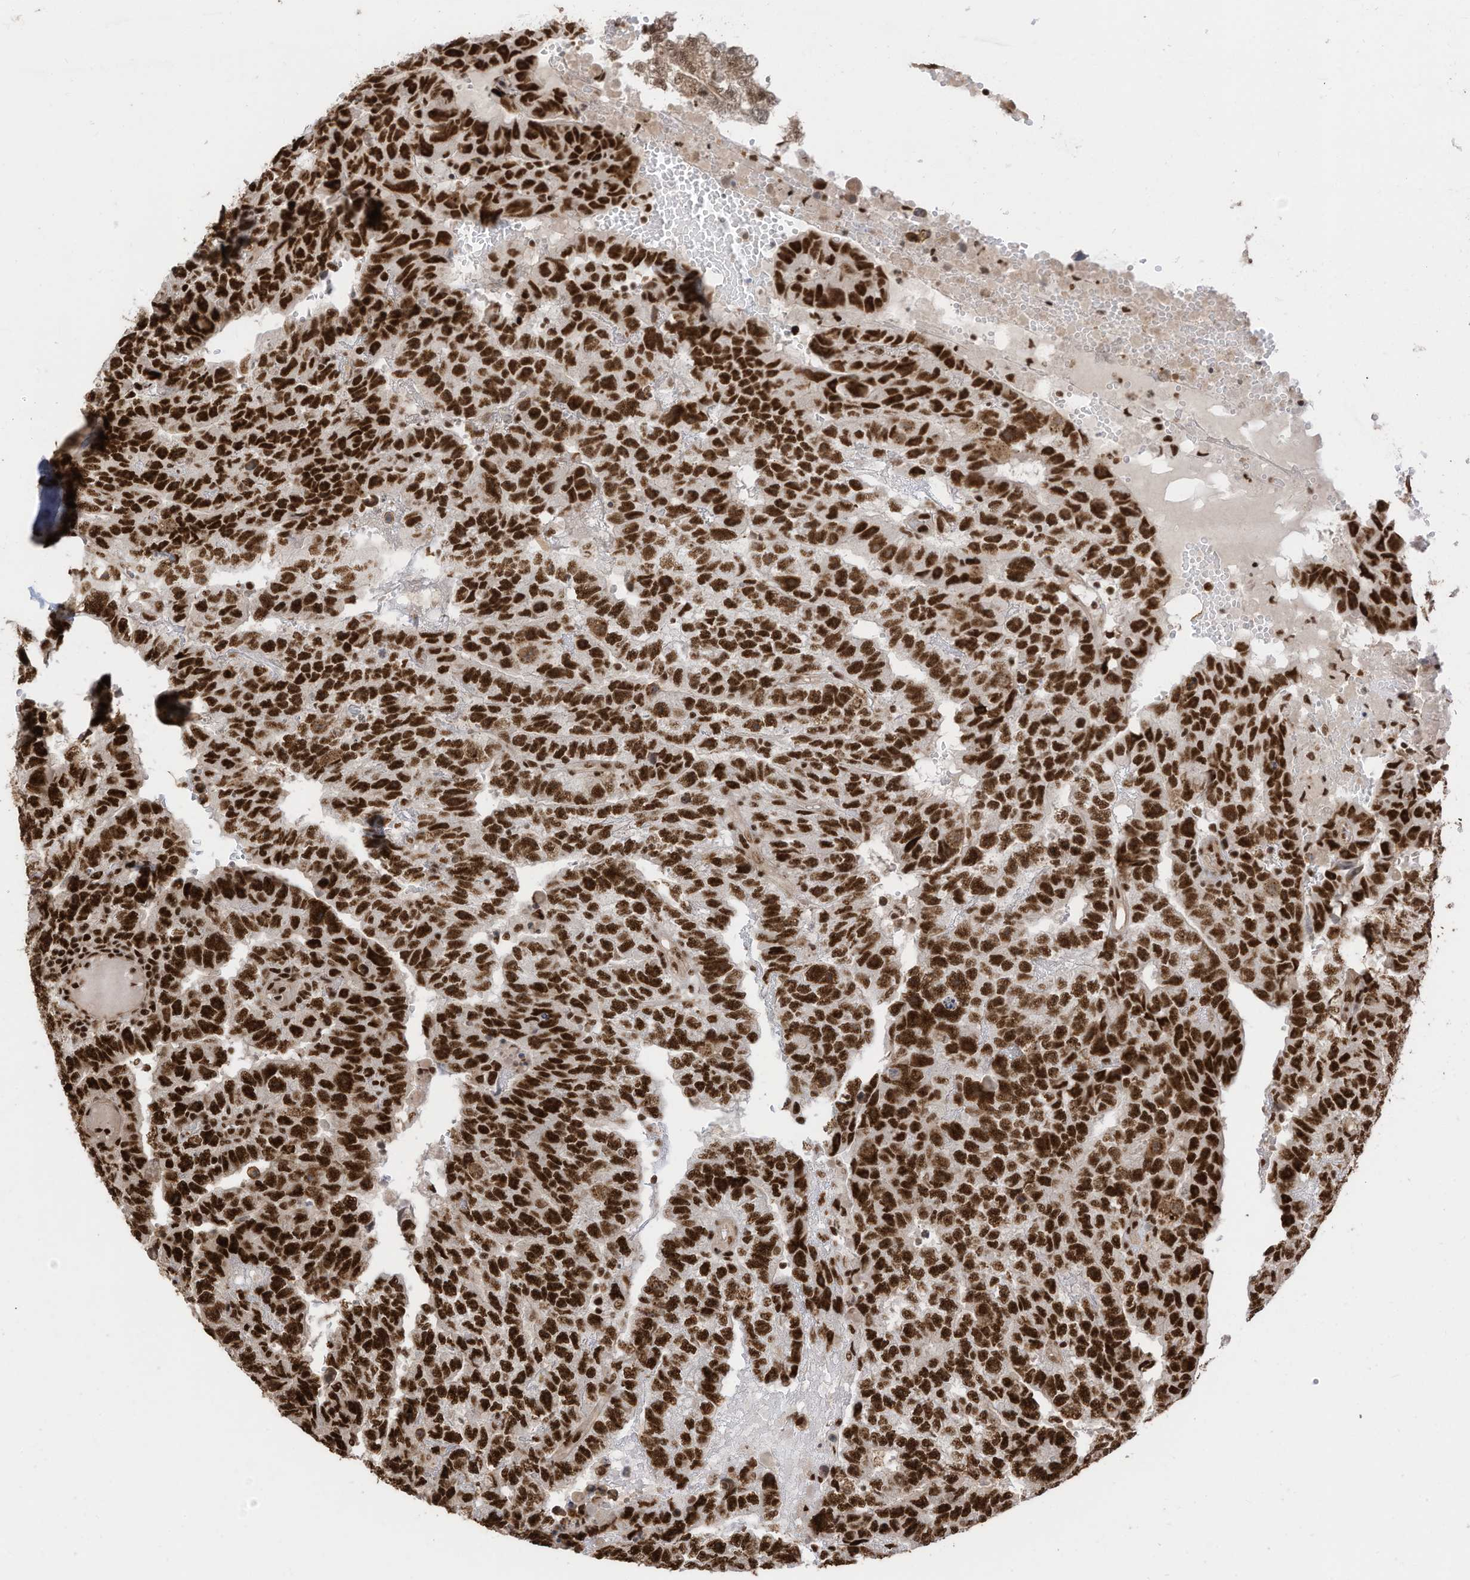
{"staining": {"intensity": "strong", "quantity": ">75%", "location": "nuclear"}, "tissue": "testis cancer", "cell_type": "Tumor cells", "image_type": "cancer", "snomed": [{"axis": "morphology", "description": "Carcinoma, Embryonal, NOS"}, {"axis": "topography", "description": "Testis"}], "caption": "Testis cancer stained with a brown dye displays strong nuclear positive positivity in approximately >75% of tumor cells.", "gene": "SF3A3", "patient": {"sex": "male", "age": 25}}